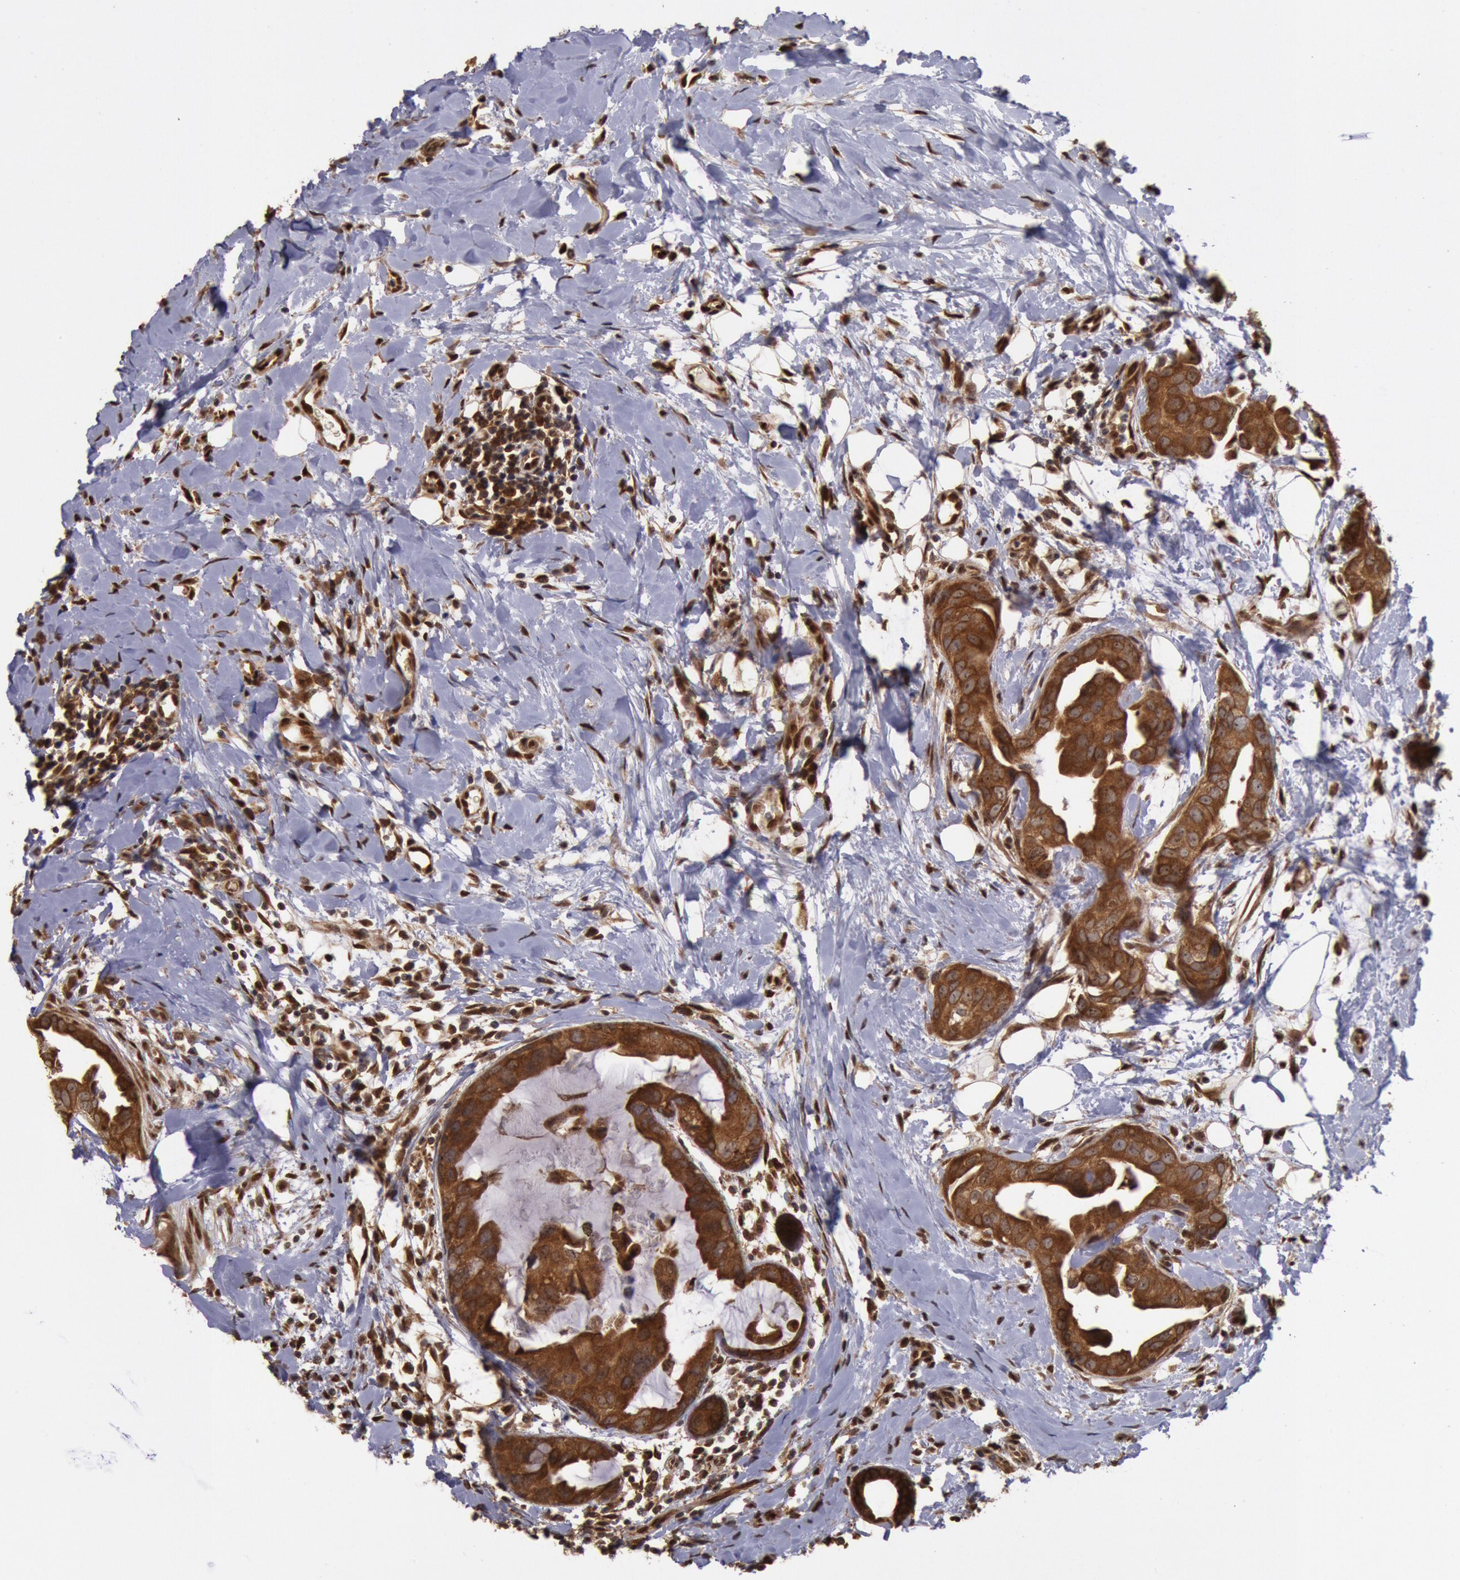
{"staining": {"intensity": "strong", "quantity": ">75%", "location": "cytoplasmic/membranous"}, "tissue": "breast cancer", "cell_type": "Tumor cells", "image_type": "cancer", "snomed": [{"axis": "morphology", "description": "Duct carcinoma"}, {"axis": "topography", "description": "Breast"}], "caption": "Protein staining of breast cancer (intraductal carcinoma) tissue displays strong cytoplasmic/membranous staining in about >75% of tumor cells.", "gene": "STX17", "patient": {"sex": "female", "age": 40}}